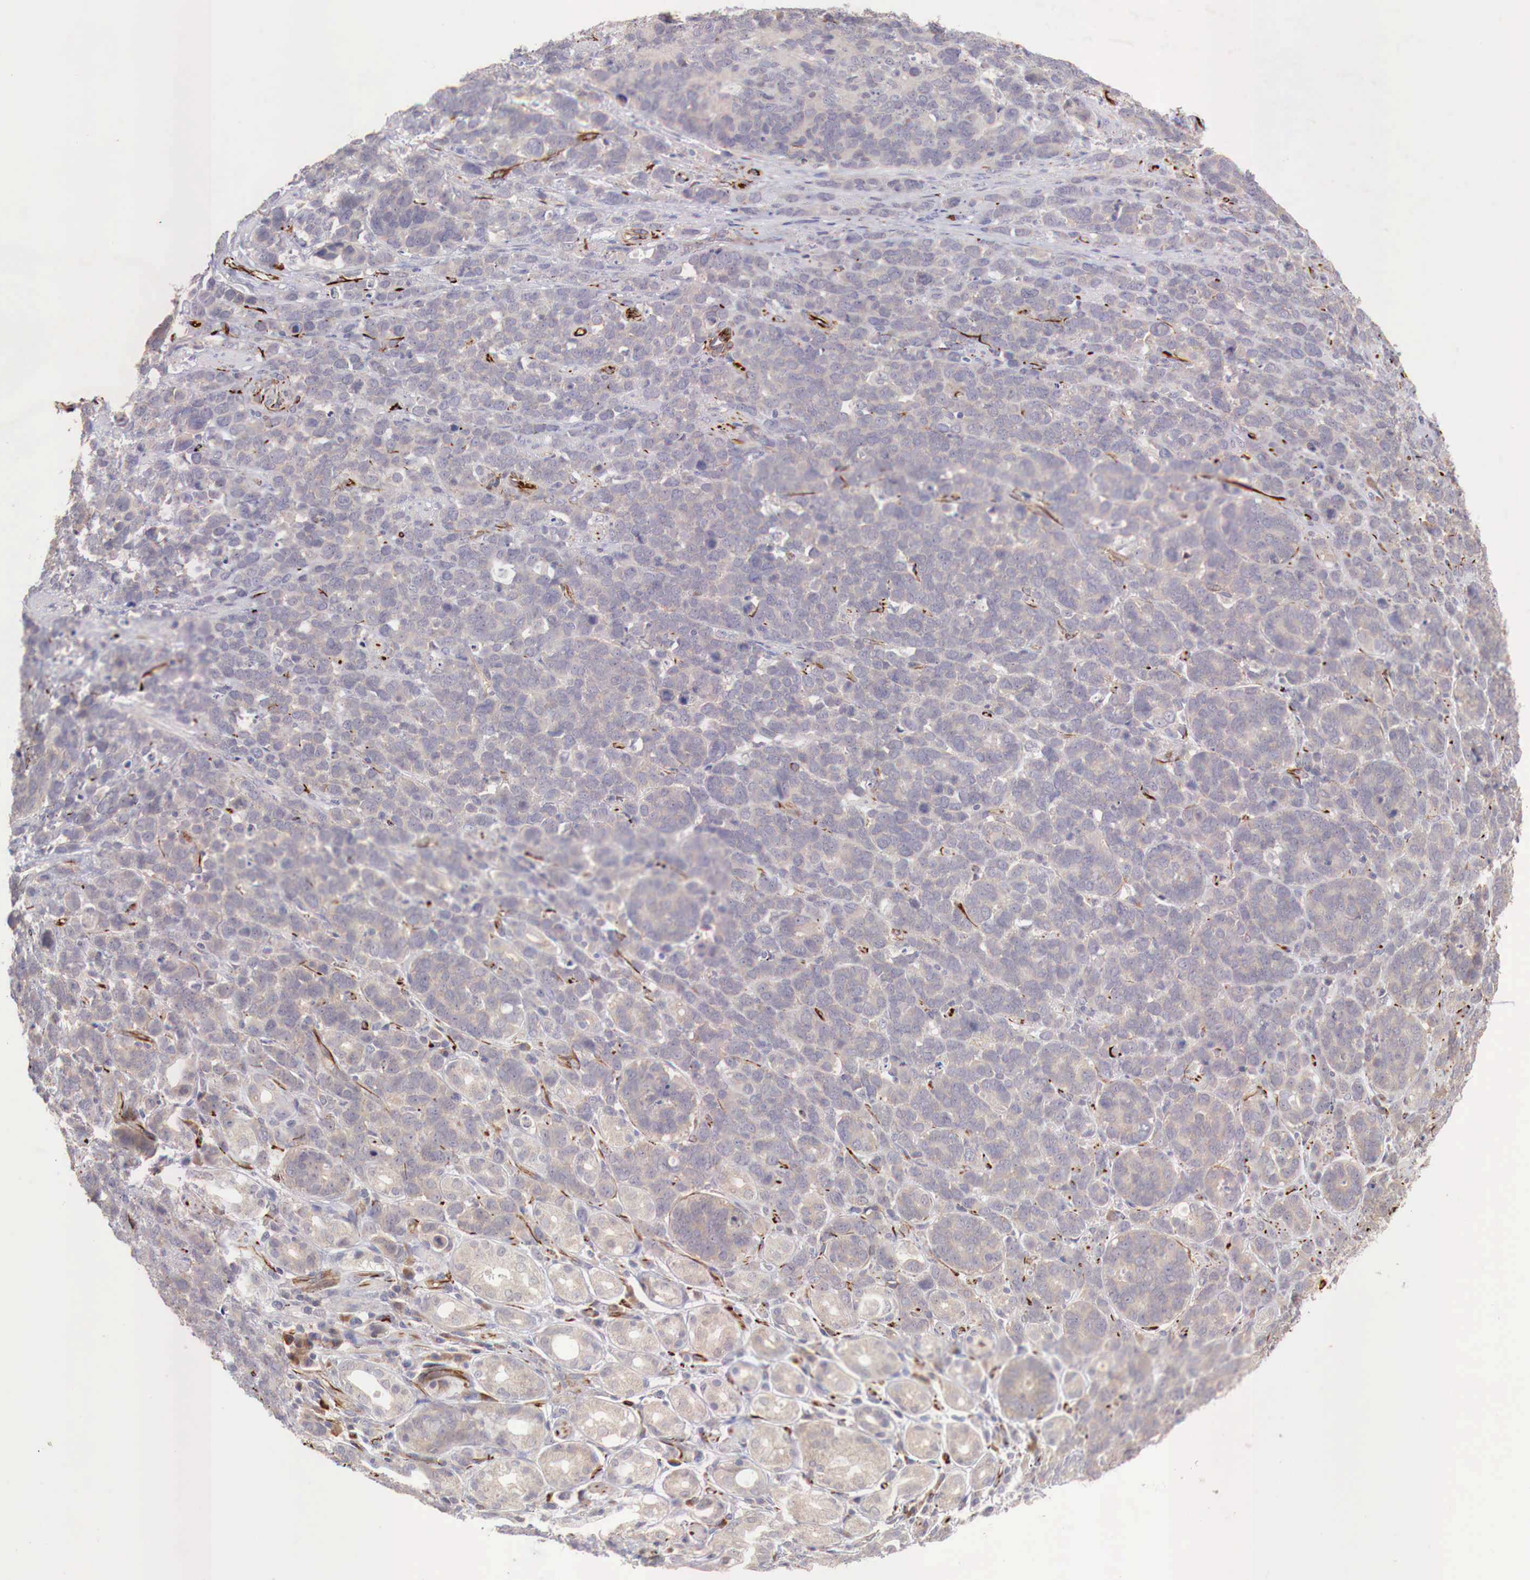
{"staining": {"intensity": "negative", "quantity": "none", "location": "none"}, "tissue": "stomach cancer", "cell_type": "Tumor cells", "image_type": "cancer", "snomed": [{"axis": "morphology", "description": "Adenocarcinoma, NOS"}, {"axis": "topography", "description": "Stomach, upper"}], "caption": "Human stomach adenocarcinoma stained for a protein using IHC displays no positivity in tumor cells.", "gene": "WT1", "patient": {"sex": "male", "age": 71}}